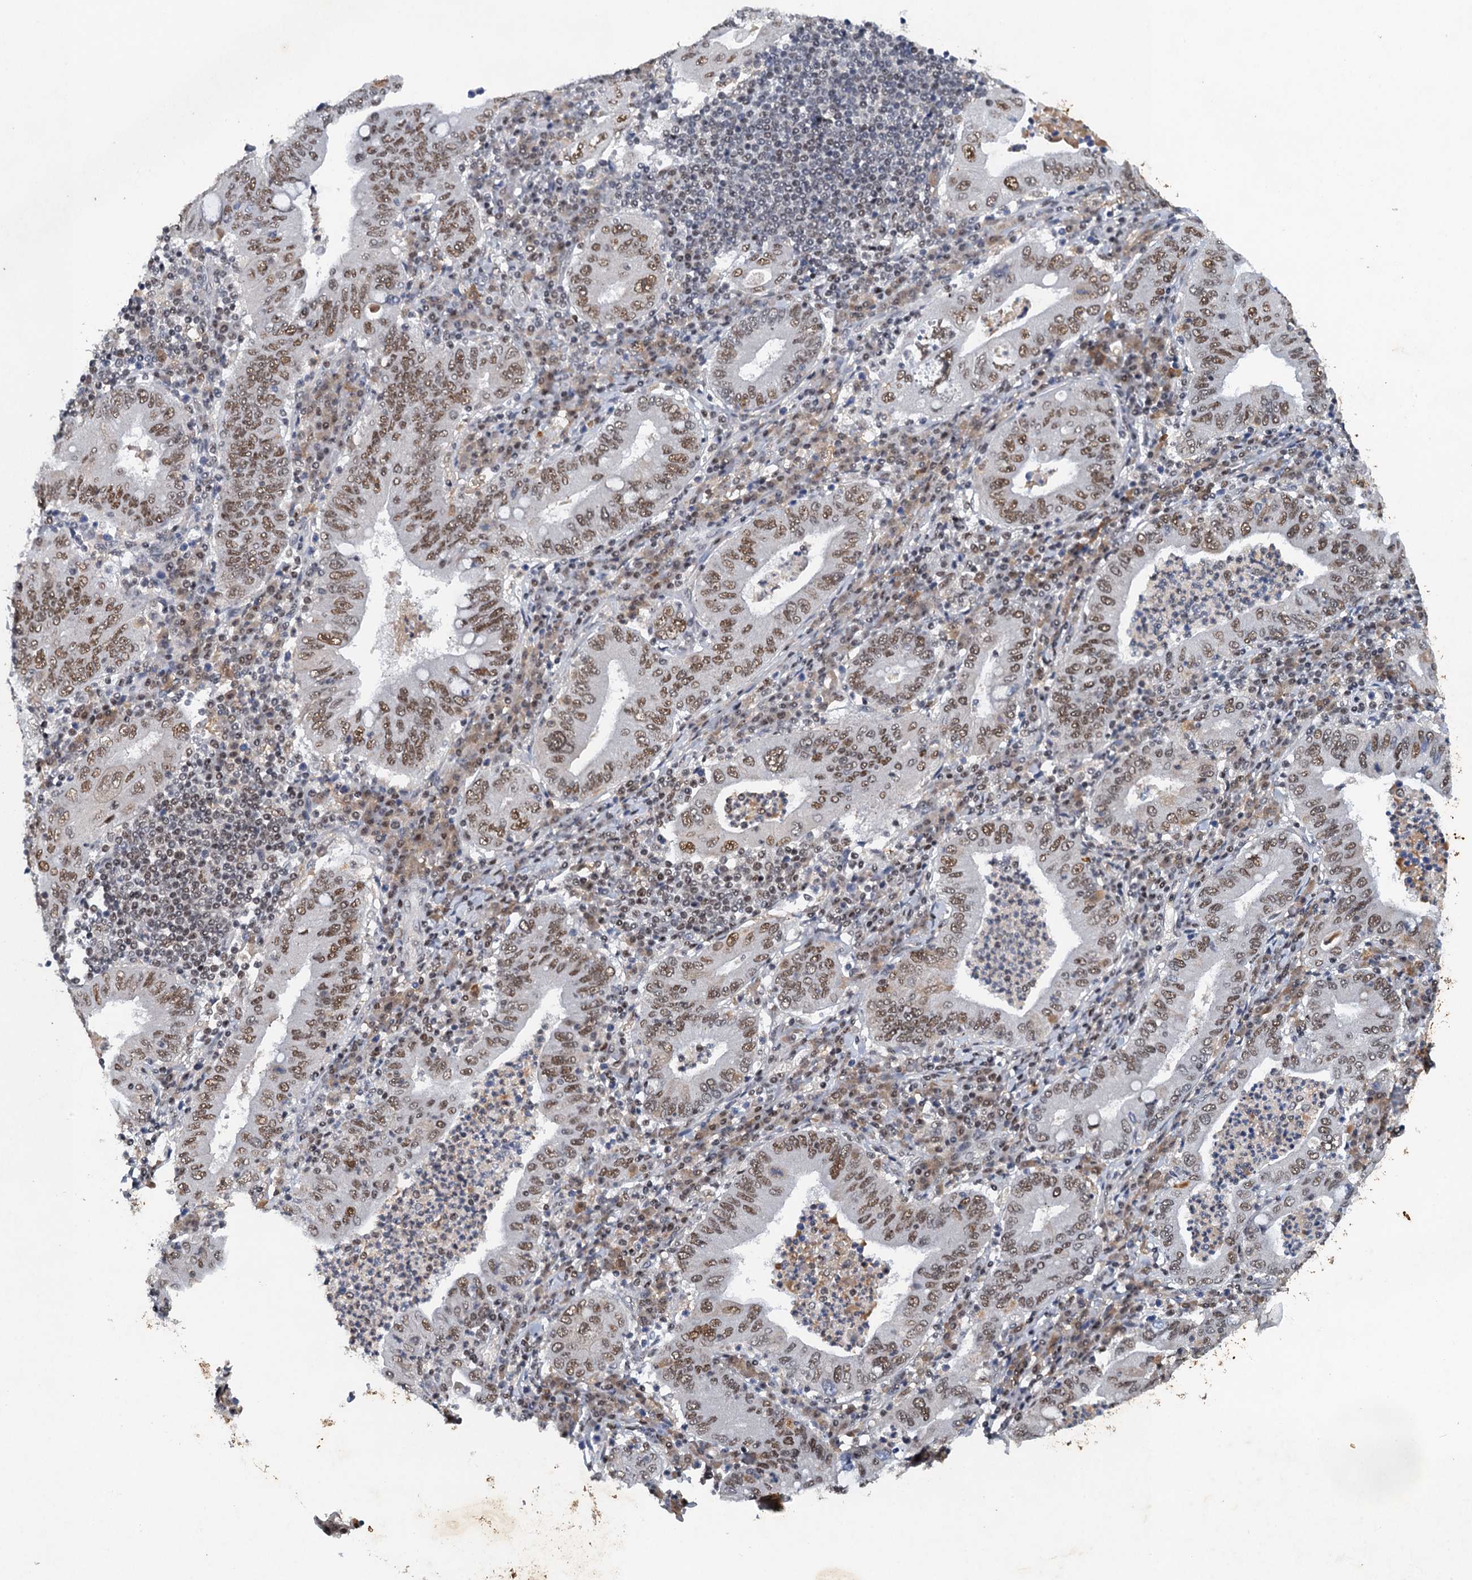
{"staining": {"intensity": "moderate", "quantity": ">75%", "location": "nuclear"}, "tissue": "stomach cancer", "cell_type": "Tumor cells", "image_type": "cancer", "snomed": [{"axis": "morphology", "description": "Normal tissue, NOS"}, {"axis": "morphology", "description": "Adenocarcinoma, NOS"}, {"axis": "topography", "description": "Esophagus"}, {"axis": "topography", "description": "Stomach, upper"}, {"axis": "topography", "description": "Peripheral nerve tissue"}], "caption": "Stomach adenocarcinoma tissue displays moderate nuclear positivity in about >75% of tumor cells, visualized by immunohistochemistry.", "gene": "CSTF3", "patient": {"sex": "male", "age": 62}}